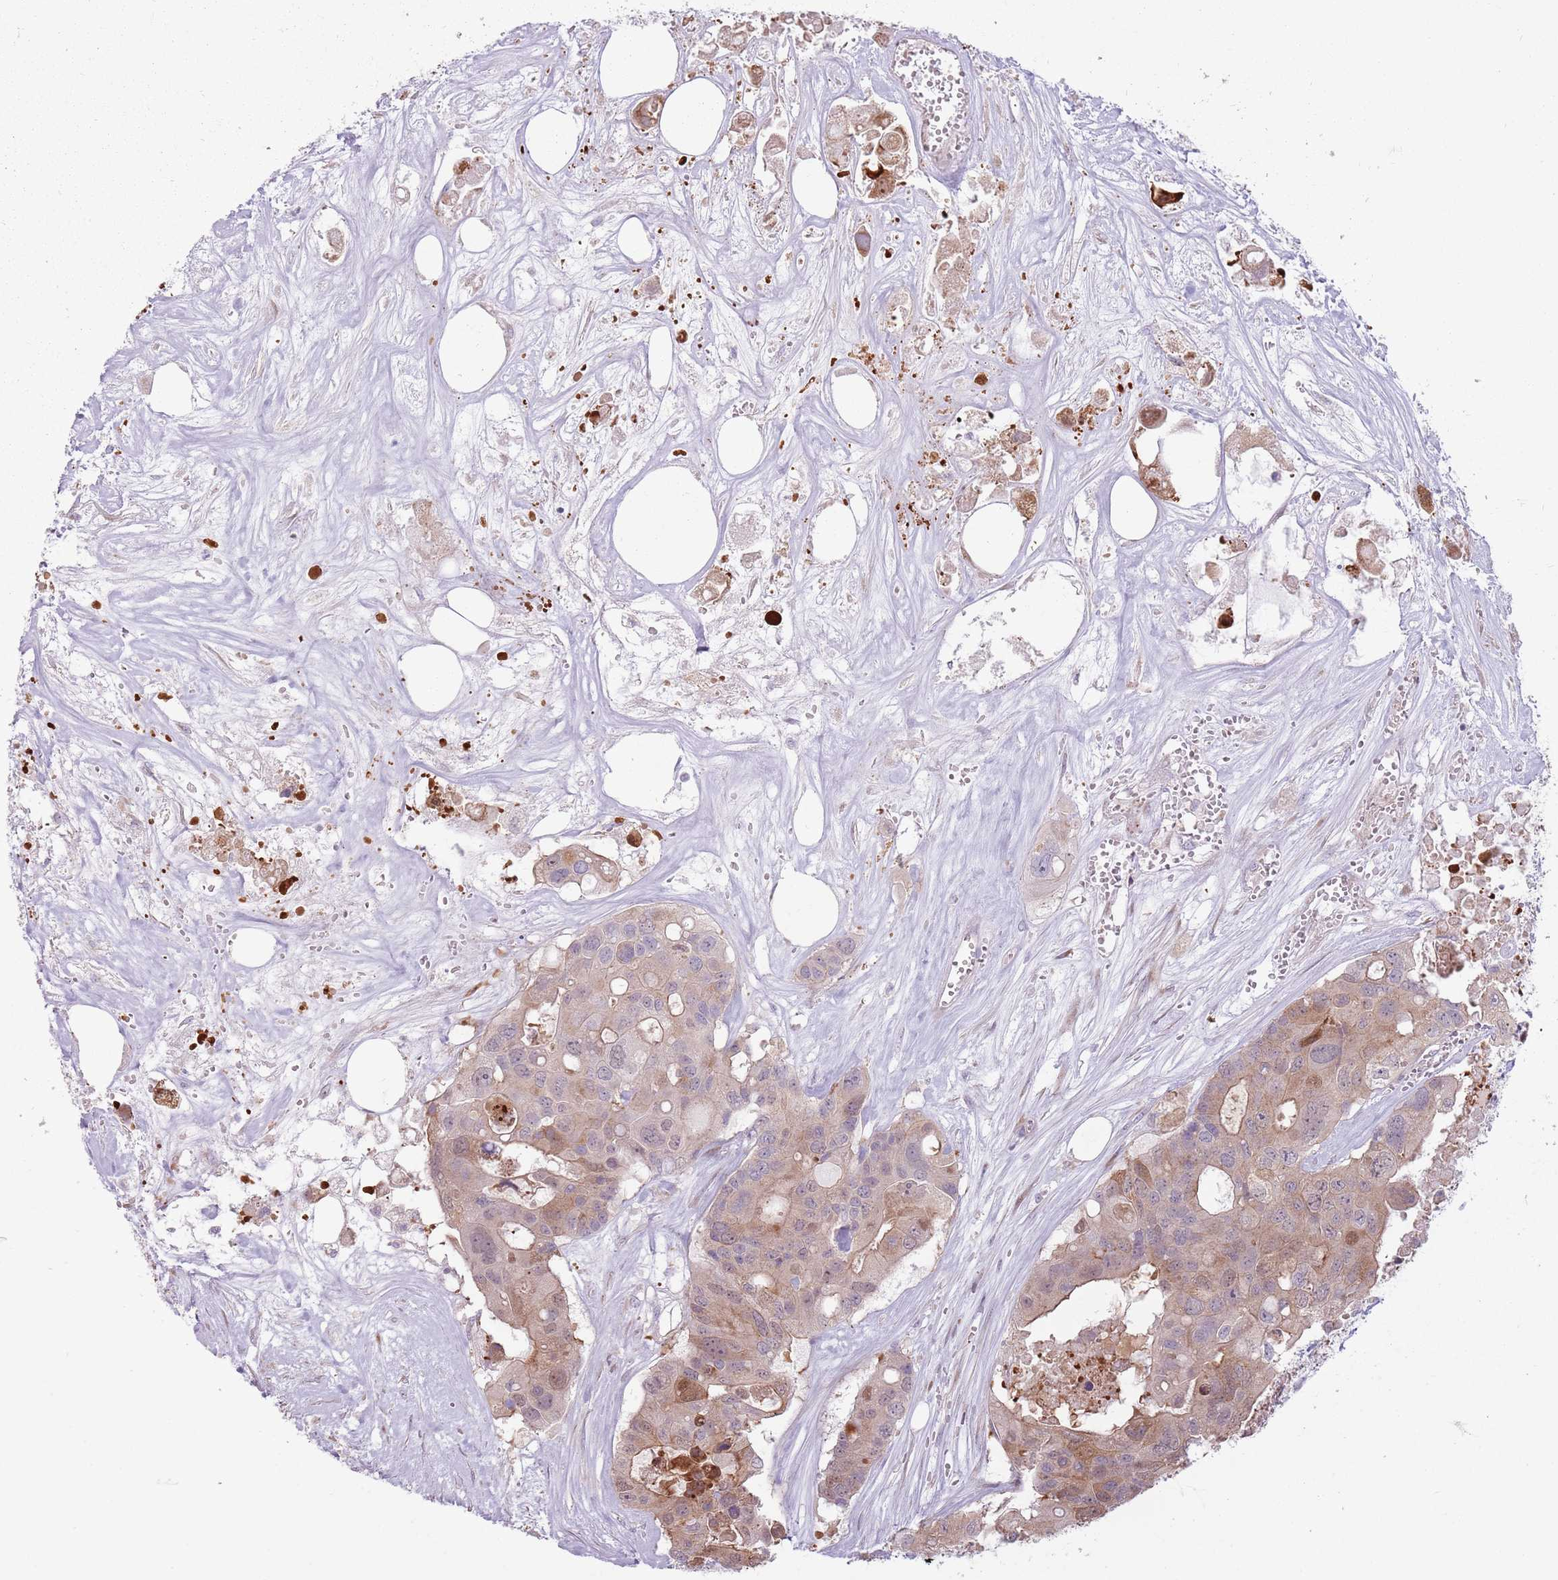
{"staining": {"intensity": "moderate", "quantity": "<25%", "location": "cytoplasmic/membranous"}, "tissue": "colorectal cancer", "cell_type": "Tumor cells", "image_type": "cancer", "snomed": [{"axis": "morphology", "description": "Adenocarcinoma, NOS"}, {"axis": "topography", "description": "Colon"}], "caption": "IHC of human adenocarcinoma (colorectal) shows low levels of moderate cytoplasmic/membranous expression in about <25% of tumor cells. Nuclei are stained in blue.", "gene": "CCDC150", "patient": {"sex": "male", "age": 77}}